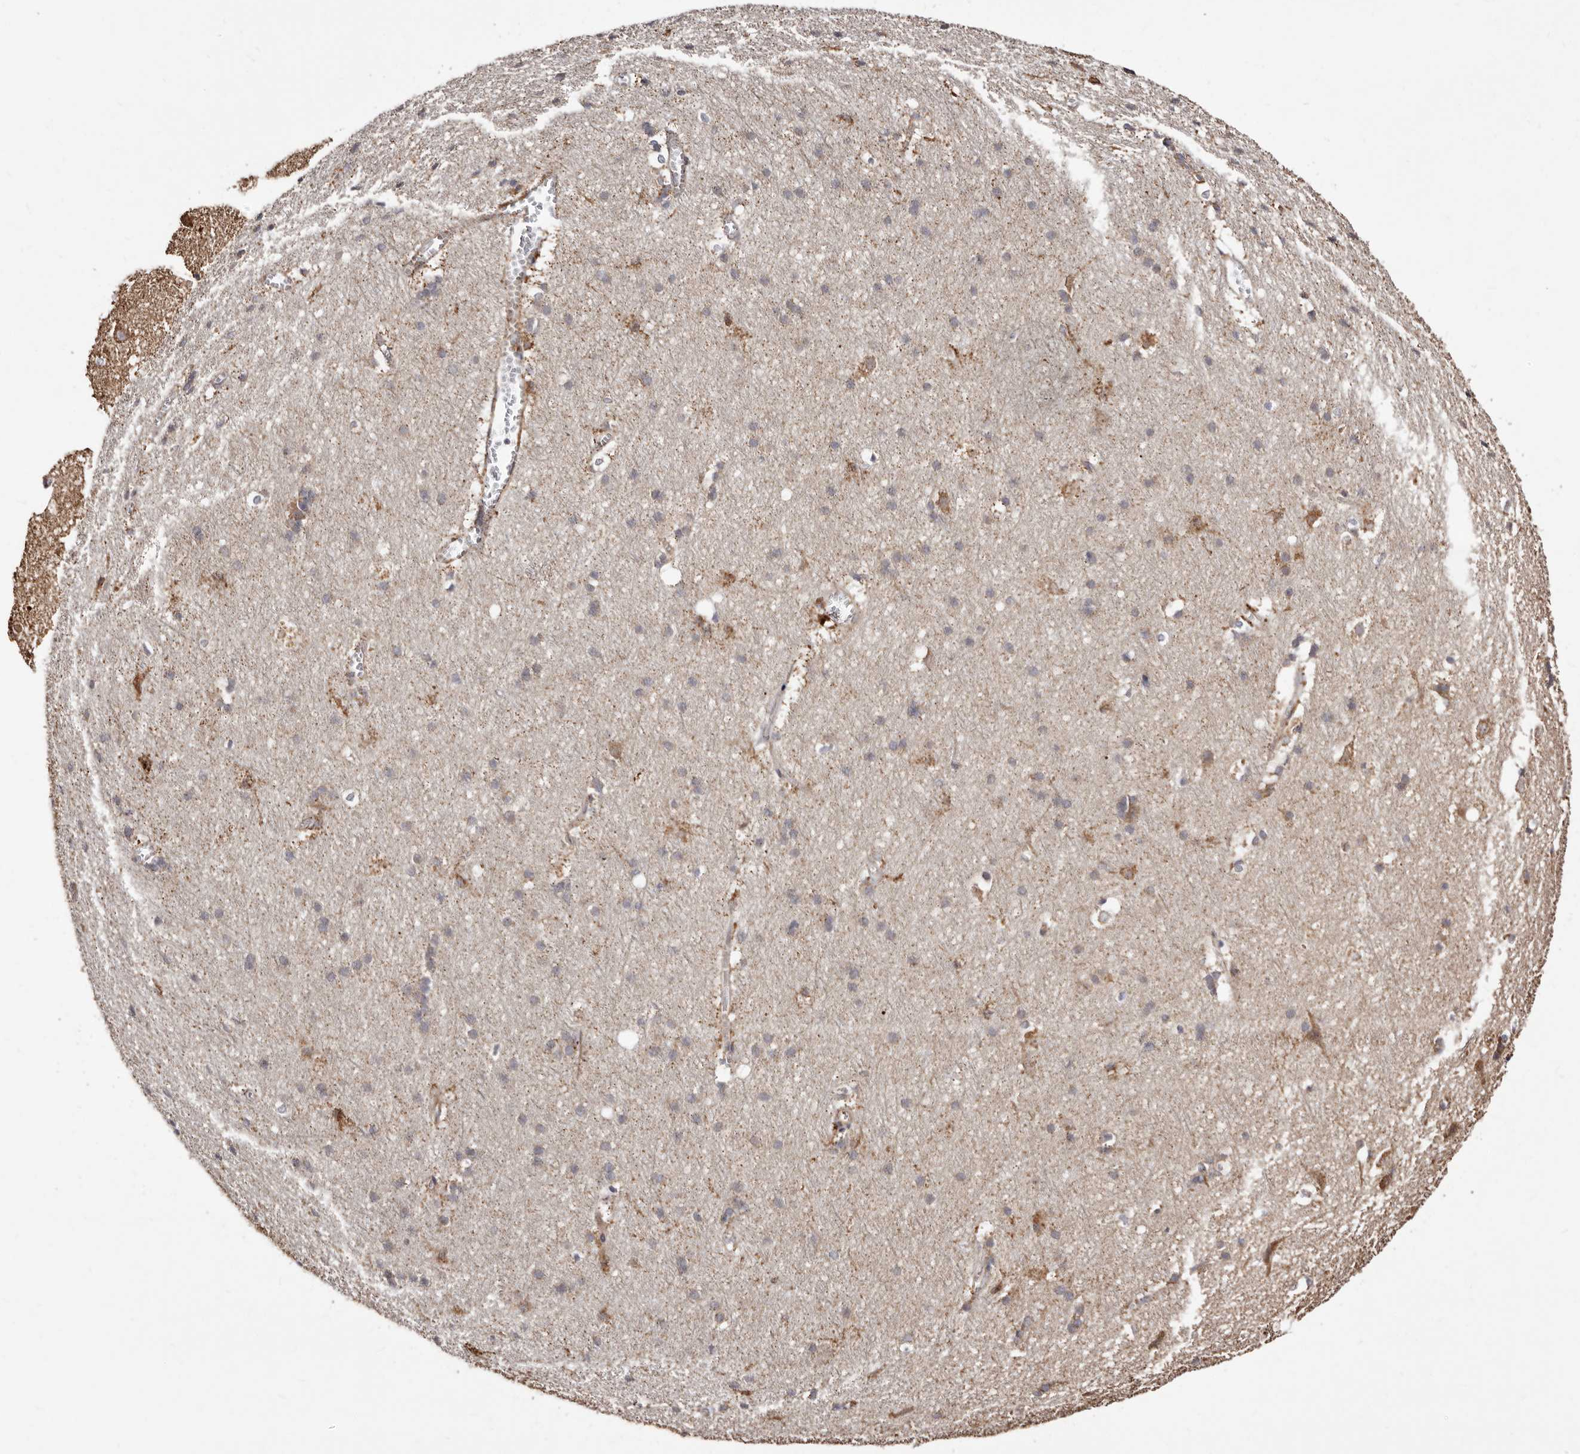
{"staining": {"intensity": "weak", "quantity": ">75%", "location": "cytoplasmic/membranous"}, "tissue": "cerebral cortex", "cell_type": "Endothelial cells", "image_type": "normal", "snomed": [{"axis": "morphology", "description": "Normal tissue, NOS"}, {"axis": "topography", "description": "Cerebral cortex"}], "caption": "Immunohistochemical staining of unremarkable cerebral cortex demonstrates low levels of weak cytoplasmic/membranous expression in about >75% of endothelial cells.", "gene": "LUZP1", "patient": {"sex": "male", "age": 54}}